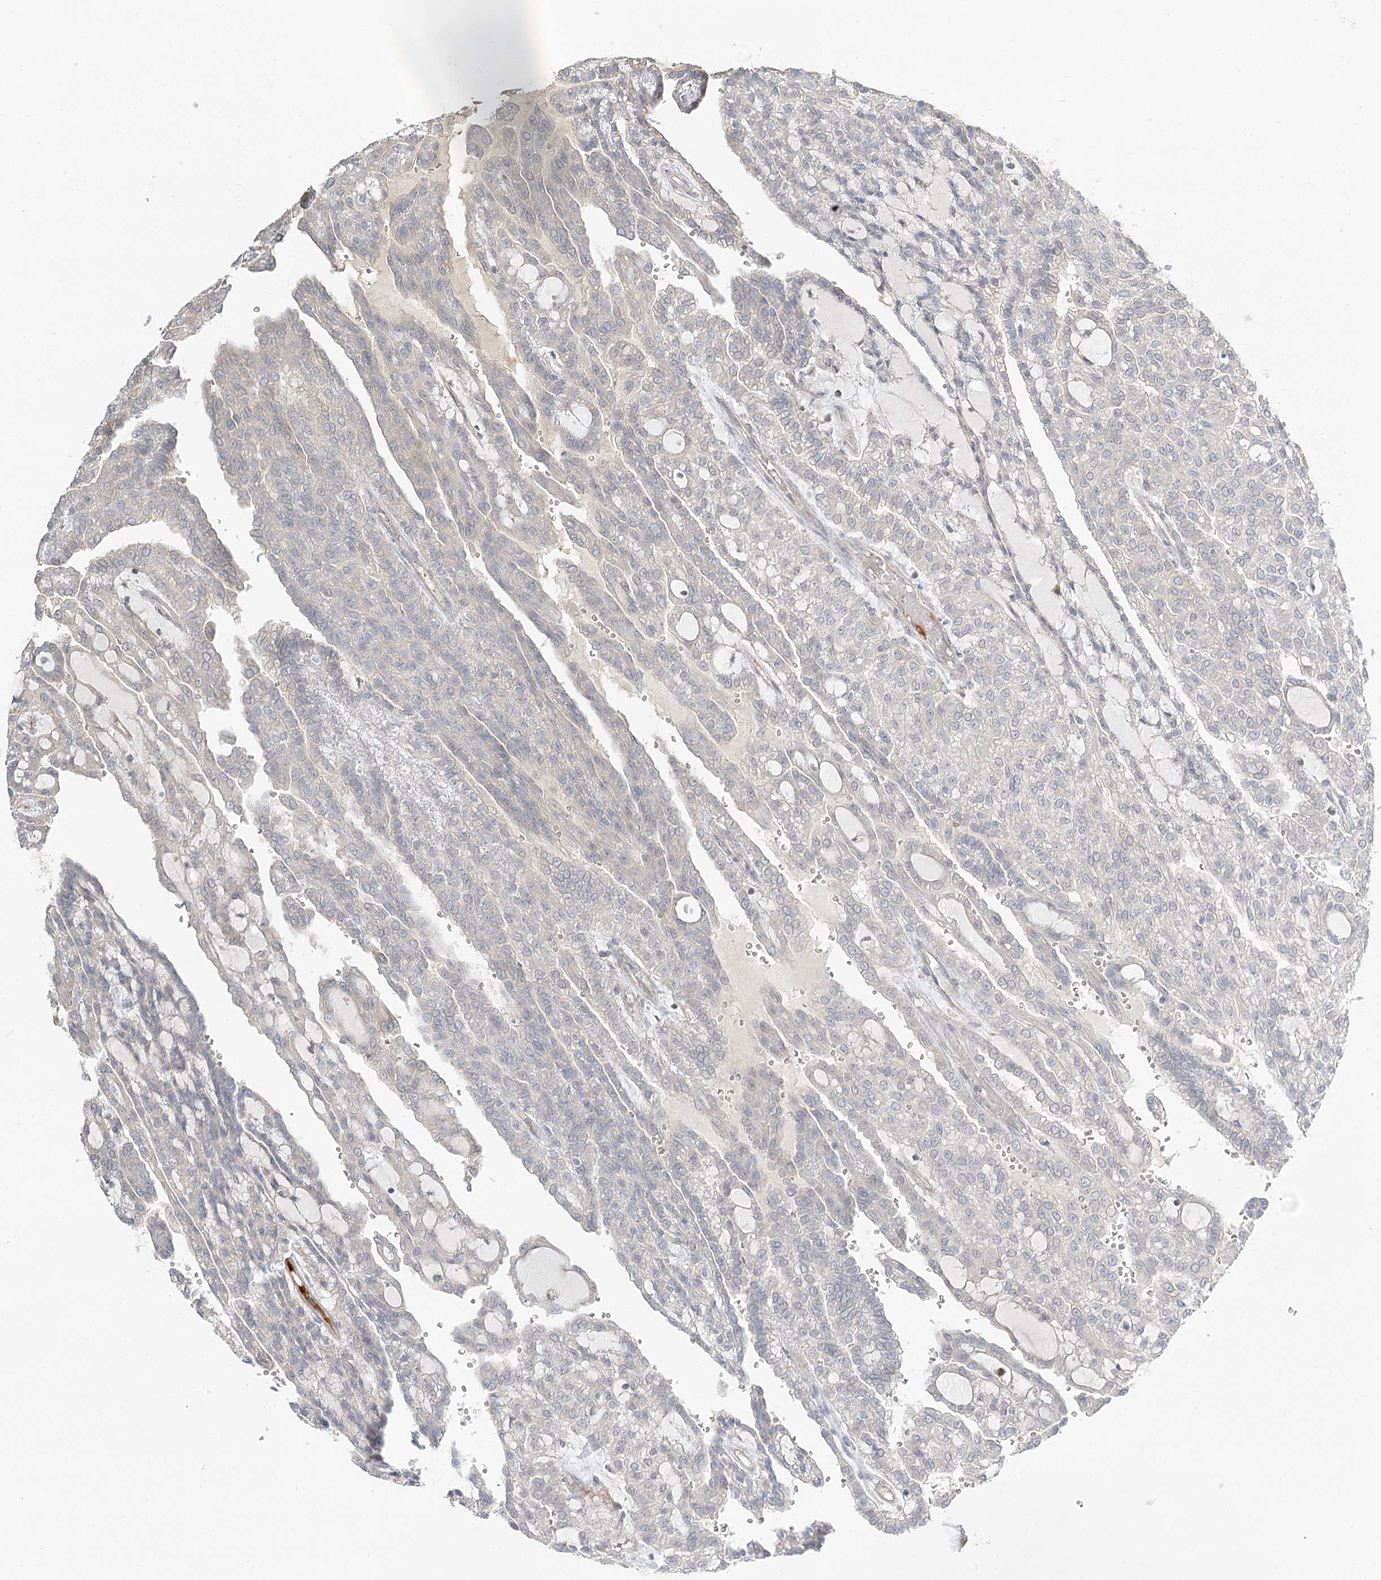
{"staining": {"intensity": "negative", "quantity": "none", "location": "none"}, "tissue": "renal cancer", "cell_type": "Tumor cells", "image_type": "cancer", "snomed": [{"axis": "morphology", "description": "Adenocarcinoma, NOS"}, {"axis": "topography", "description": "Kidney"}], "caption": "Tumor cells are negative for brown protein staining in adenocarcinoma (renal). Nuclei are stained in blue.", "gene": "GUCY2C", "patient": {"sex": "male", "age": 63}}